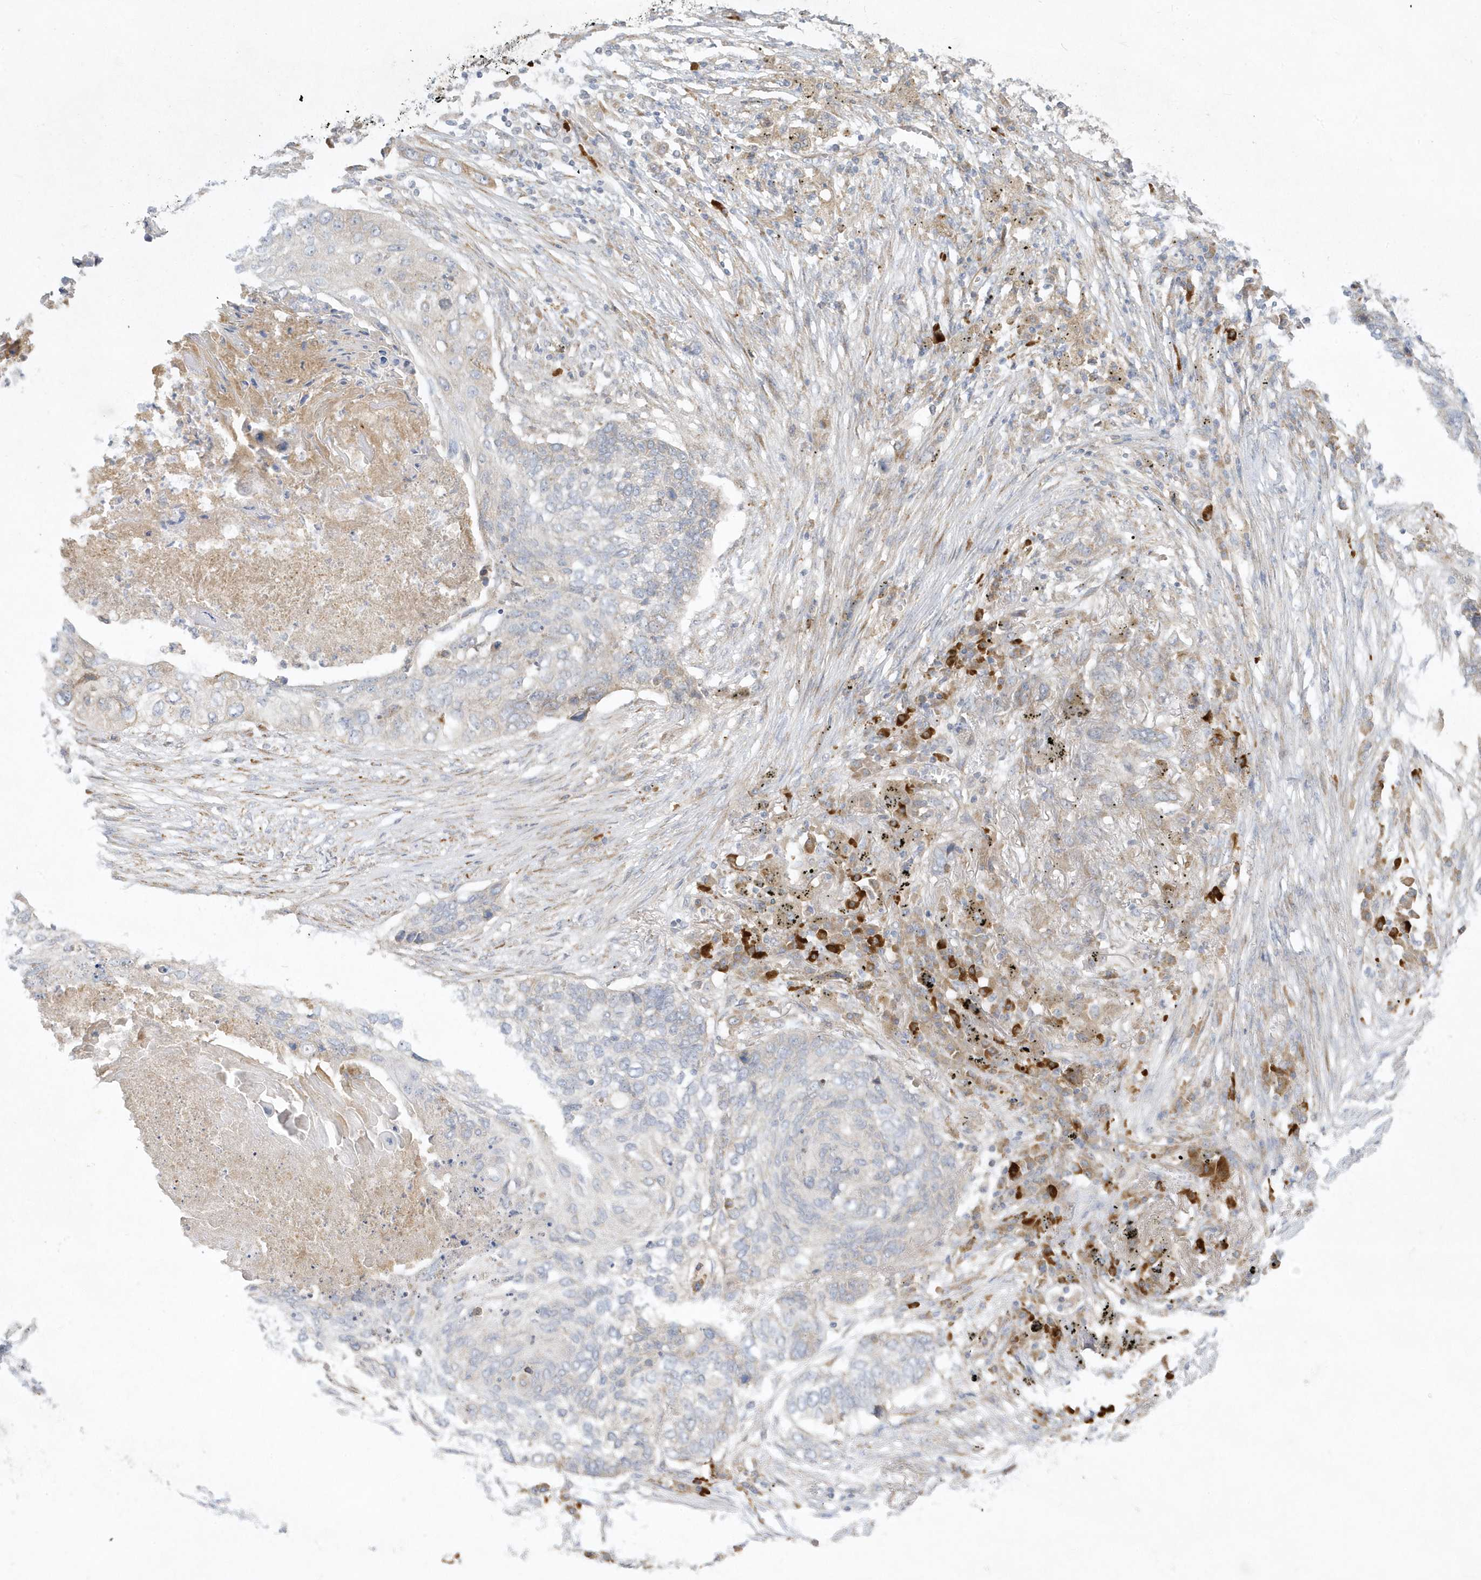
{"staining": {"intensity": "weak", "quantity": "<25%", "location": "cytoplasmic/membranous"}, "tissue": "lung cancer", "cell_type": "Tumor cells", "image_type": "cancer", "snomed": [{"axis": "morphology", "description": "Squamous cell carcinoma, NOS"}, {"axis": "topography", "description": "Lung"}], "caption": "Immunohistochemistry of lung cancer displays no staining in tumor cells.", "gene": "THADA", "patient": {"sex": "female", "age": 63}}